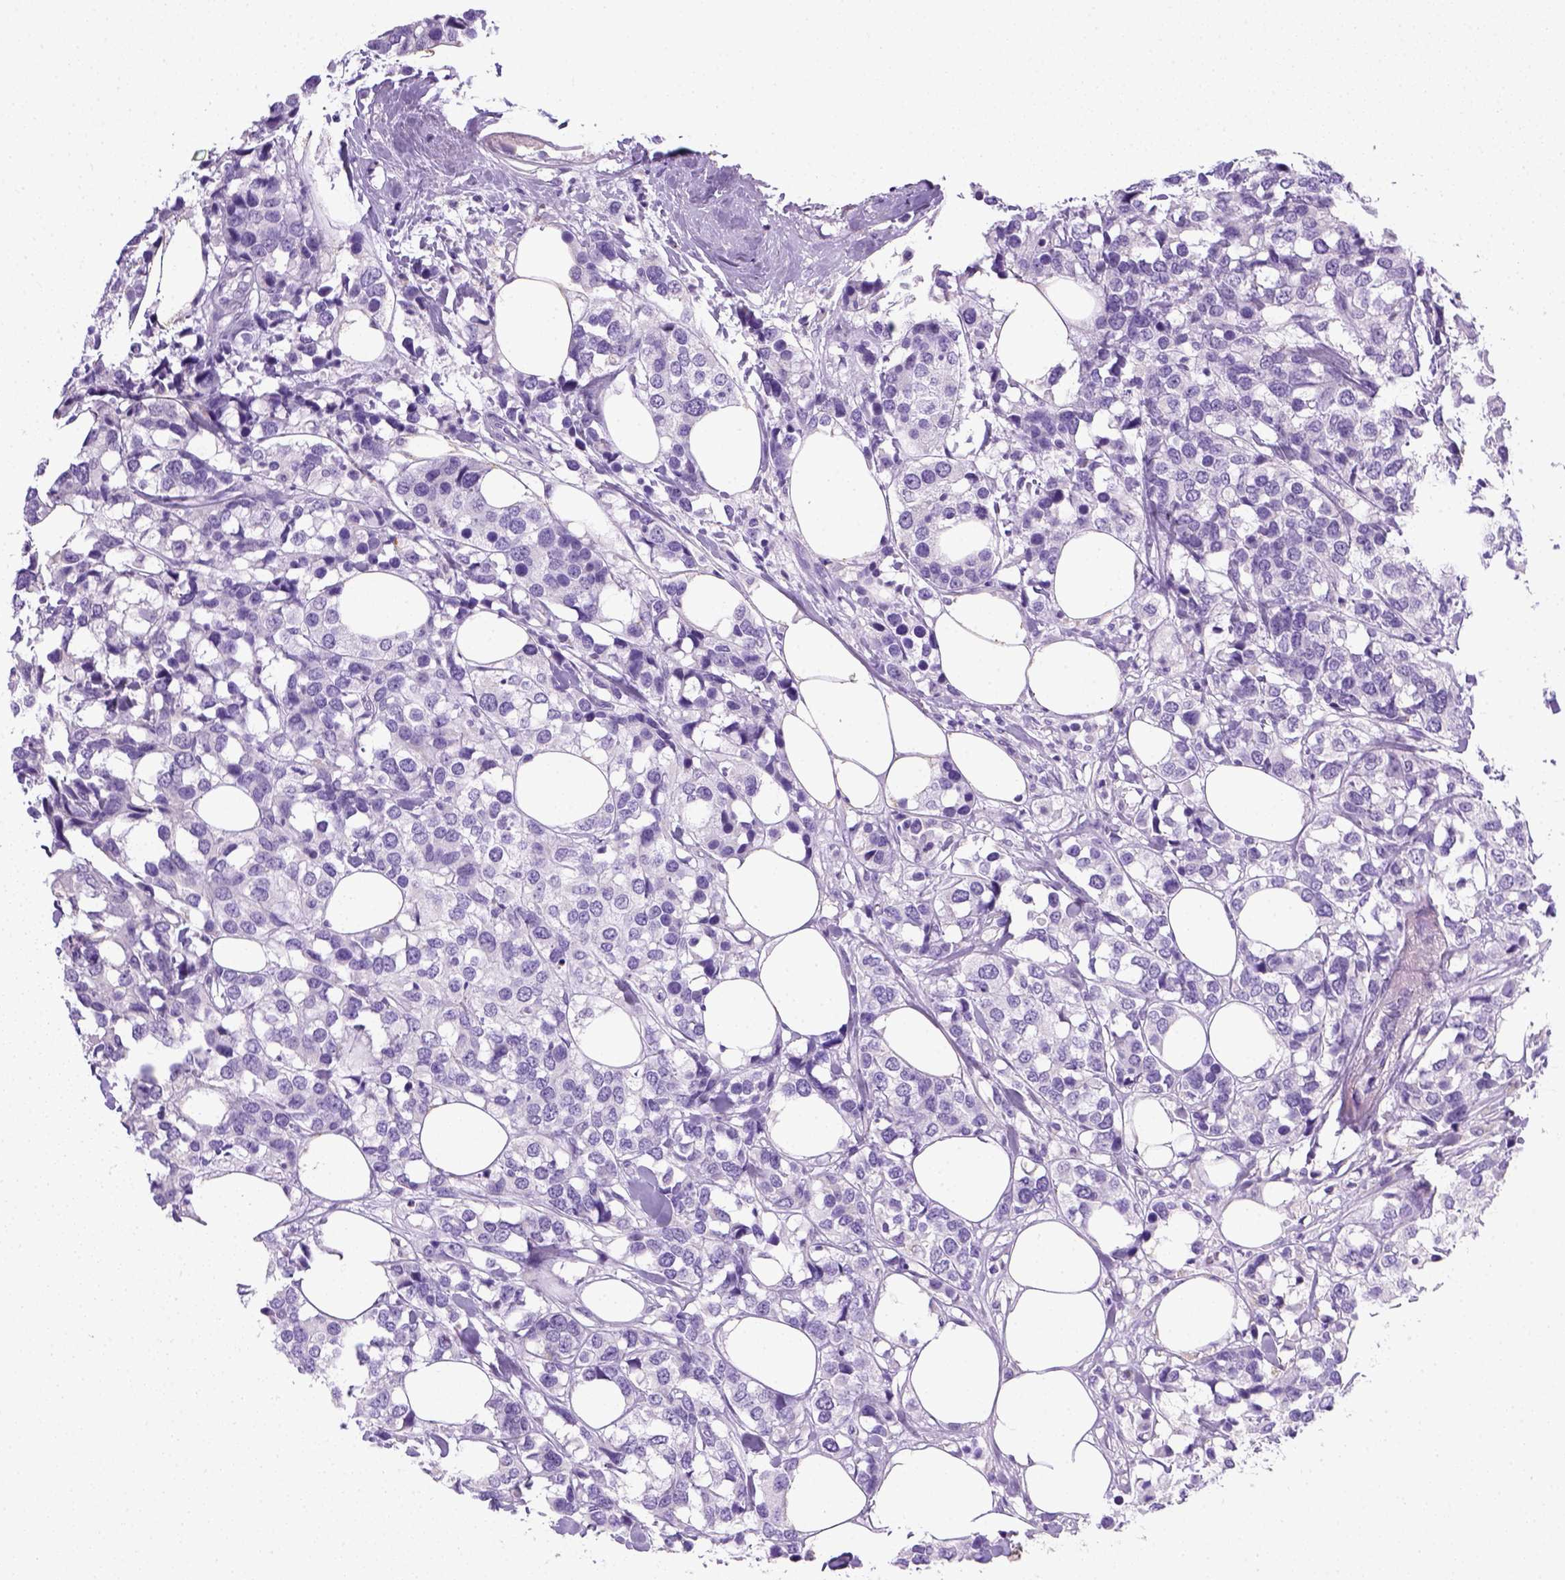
{"staining": {"intensity": "negative", "quantity": "none", "location": "none"}, "tissue": "breast cancer", "cell_type": "Tumor cells", "image_type": "cancer", "snomed": [{"axis": "morphology", "description": "Lobular carcinoma"}, {"axis": "topography", "description": "Breast"}], "caption": "A histopathology image of human breast lobular carcinoma is negative for staining in tumor cells.", "gene": "KRT71", "patient": {"sex": "female", "age": 59}}